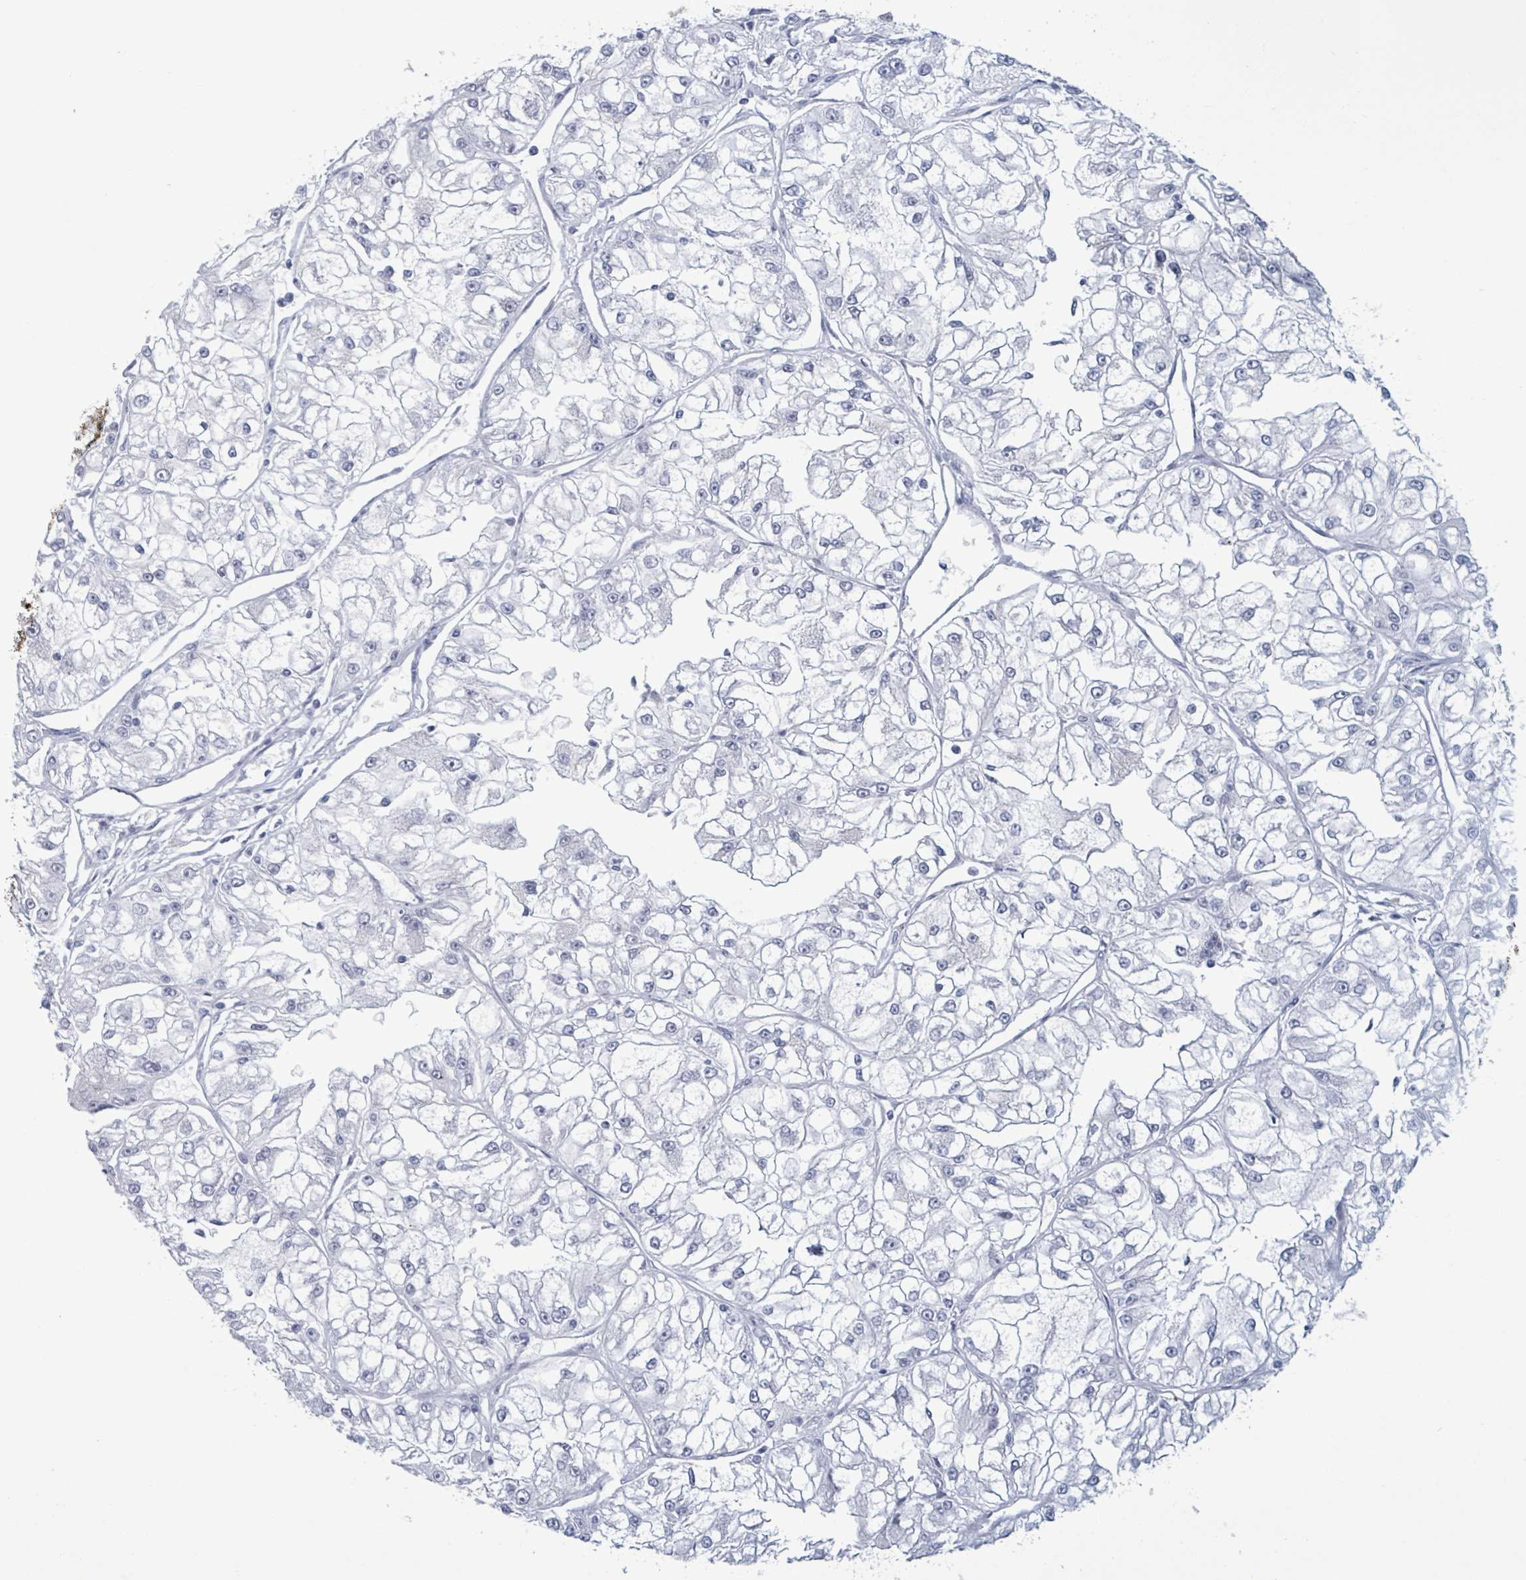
{"staining": {"intensity": "negative", "quantity": "none", "location": "none"}, "tissue": "renal cancer", "cell_type": "Tumor cells", "image_type": "cancer", "snomed": [{"axis": "morphology", "description": "Adenocarcinoma, NOS"}, {"axis": "topography", "description": "Kidney"}], "caption": "IHC photomicrograph of renal adenocarcinoma stained for a protein (brown), which demonstrates no expression in tumor cells.", "gene": "CT45A5", "patient": {"sex": "female", "age": 72}}